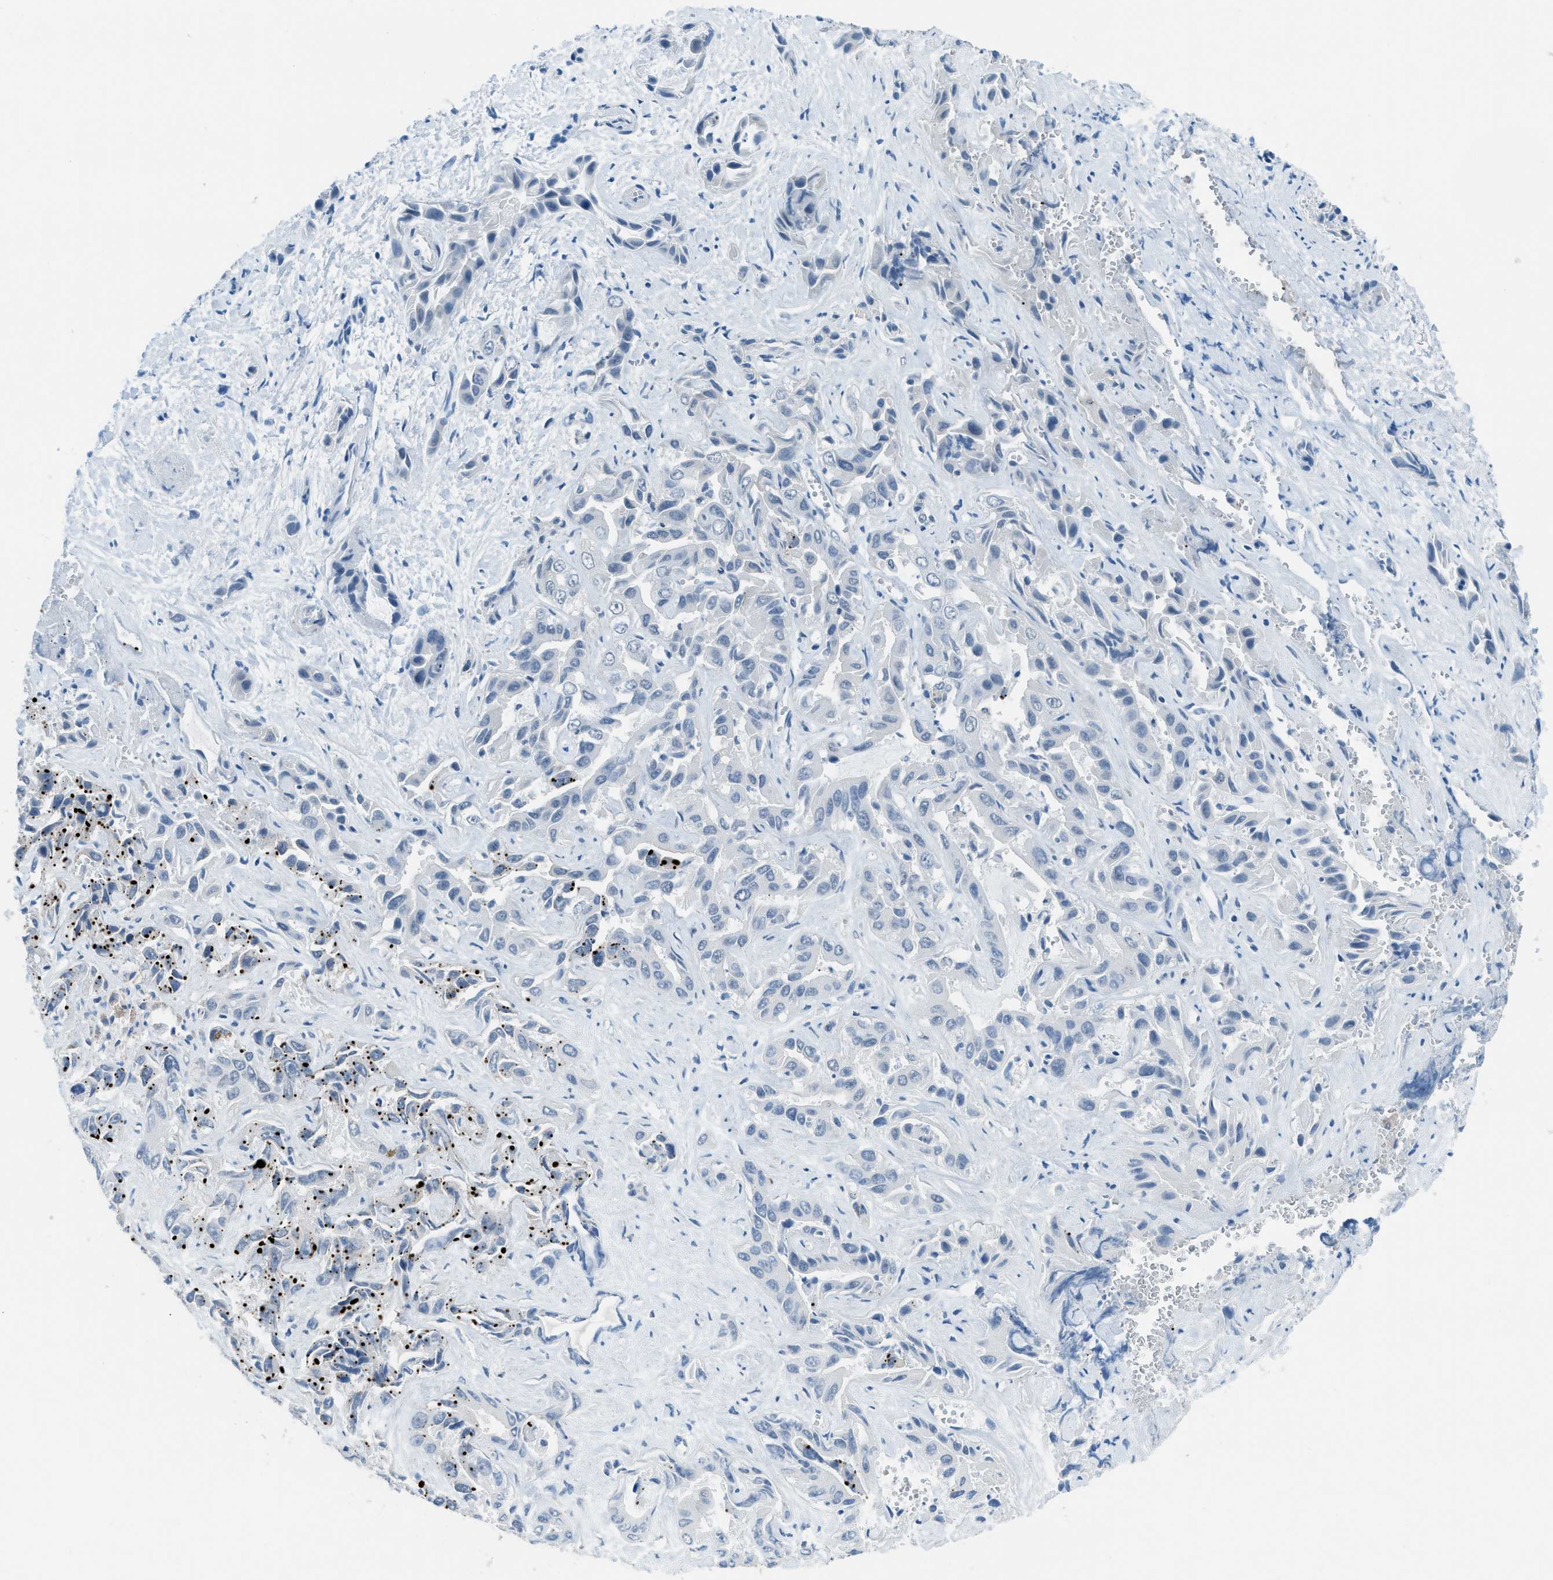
{"staining": {"intensity": "negative", "quantity": "none", "location": "none"}, "tissue": "liver cancer", "cell_type": "Tumor cells", "image_type": "cancer", "snomed": [{"axis": "morphology", "description": "Cholangiocarcinoma"}, {"axis": "topography", "description": "Liver"}], "caption": "Liver cancer (cholangiocarcinoma) was stained to show a protein in brown. There is no significant expression in tumor cells.", "gene": "TTC13", "patient": {"sex": "female", "age": 52}}